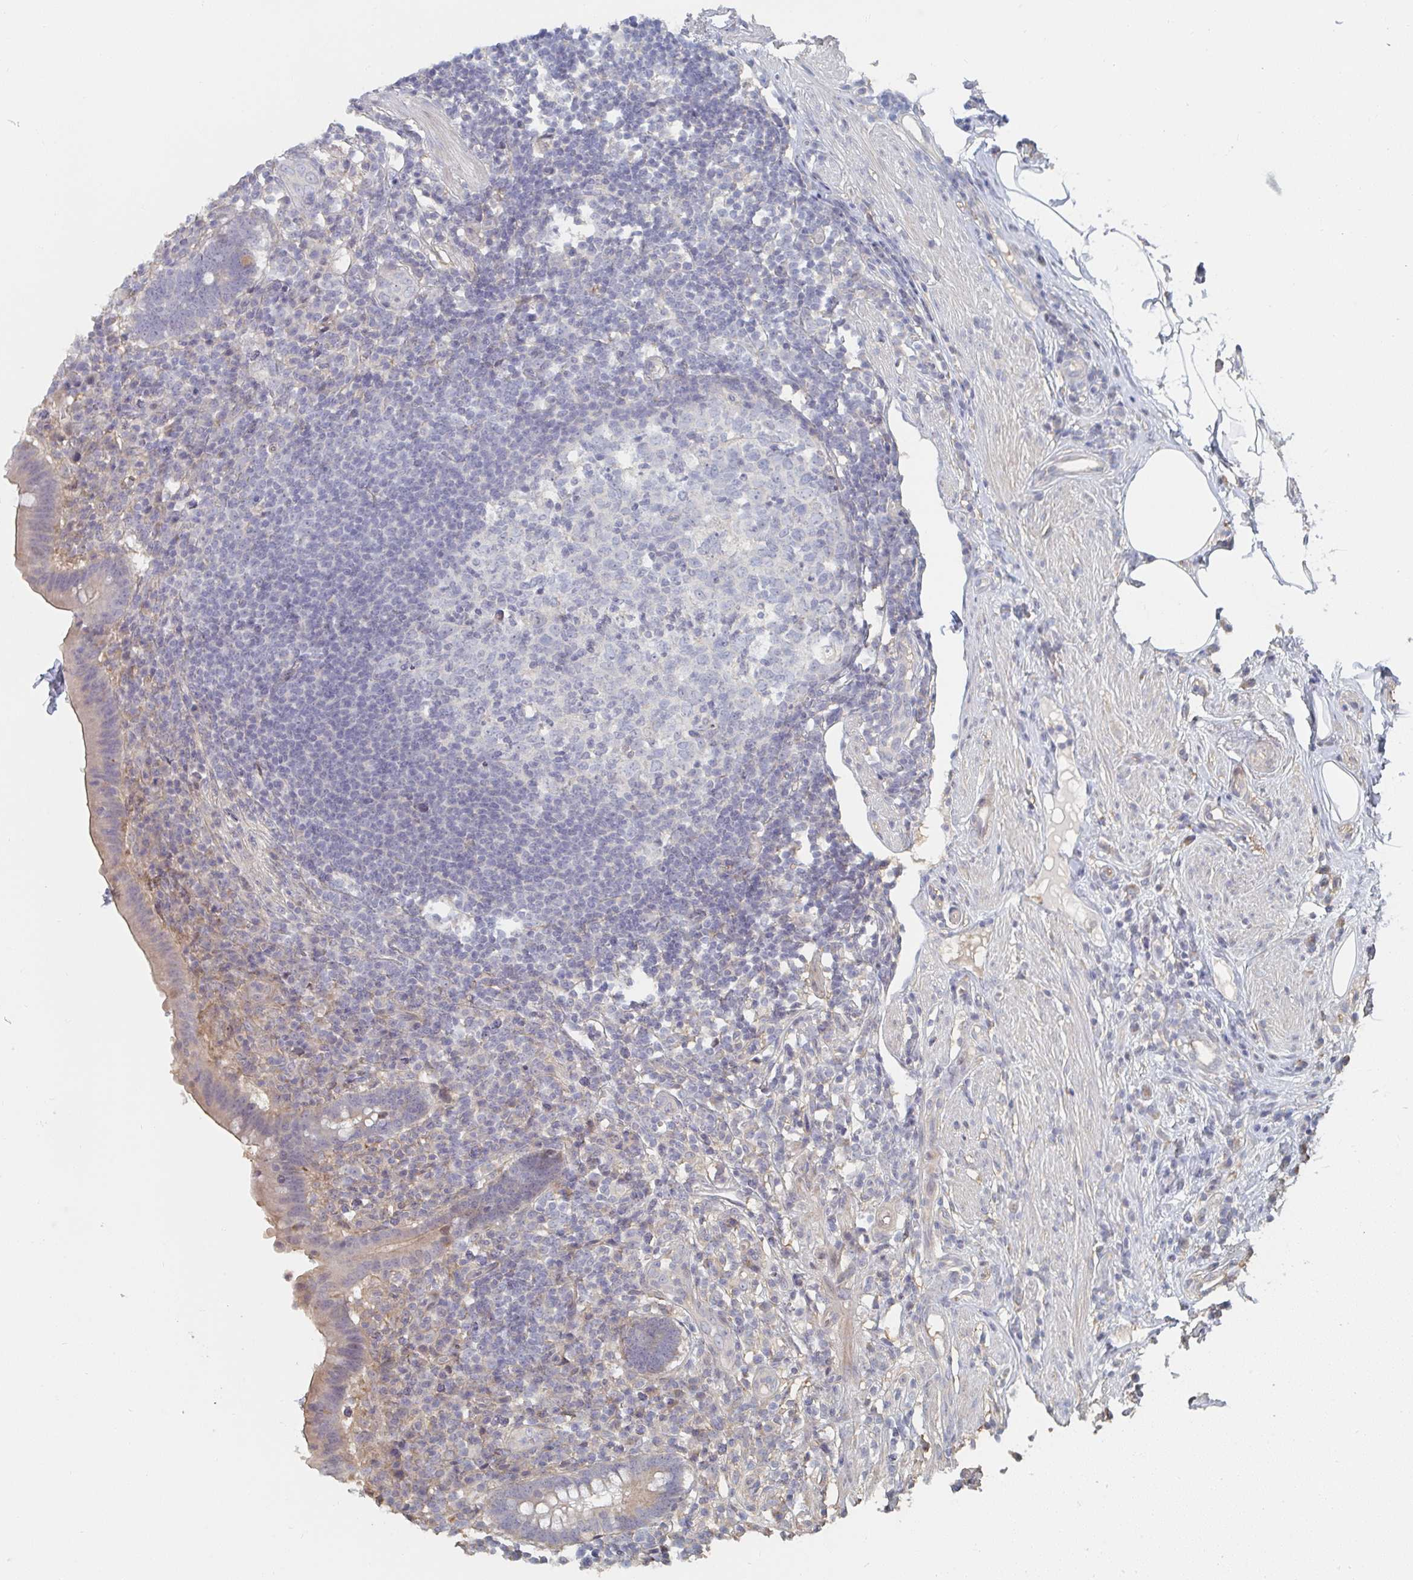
{"staining": {"intensity": "moderate", "quantity": ">75%", "location": "cytoplasmic/membranous"}, "tissue": "appendix", "cell_type": "Glandular cells", "image_type": "normal", "snomed": [{"axis": "morphology", "description": "Normal tissue, NOS"}, {"axis": "topography", "description": "Appendix"}], "caption": "The immunohistochemical stain labels moderate cytoplasmic/membranous expression in glandular cells of benign appendix. (Stains: DAB in brown, nuclei in blue, Microscopy: brightfield microscopy at high magnification).", "gene": "PTEN", "patient": {"sex": "female", "age": 56}}